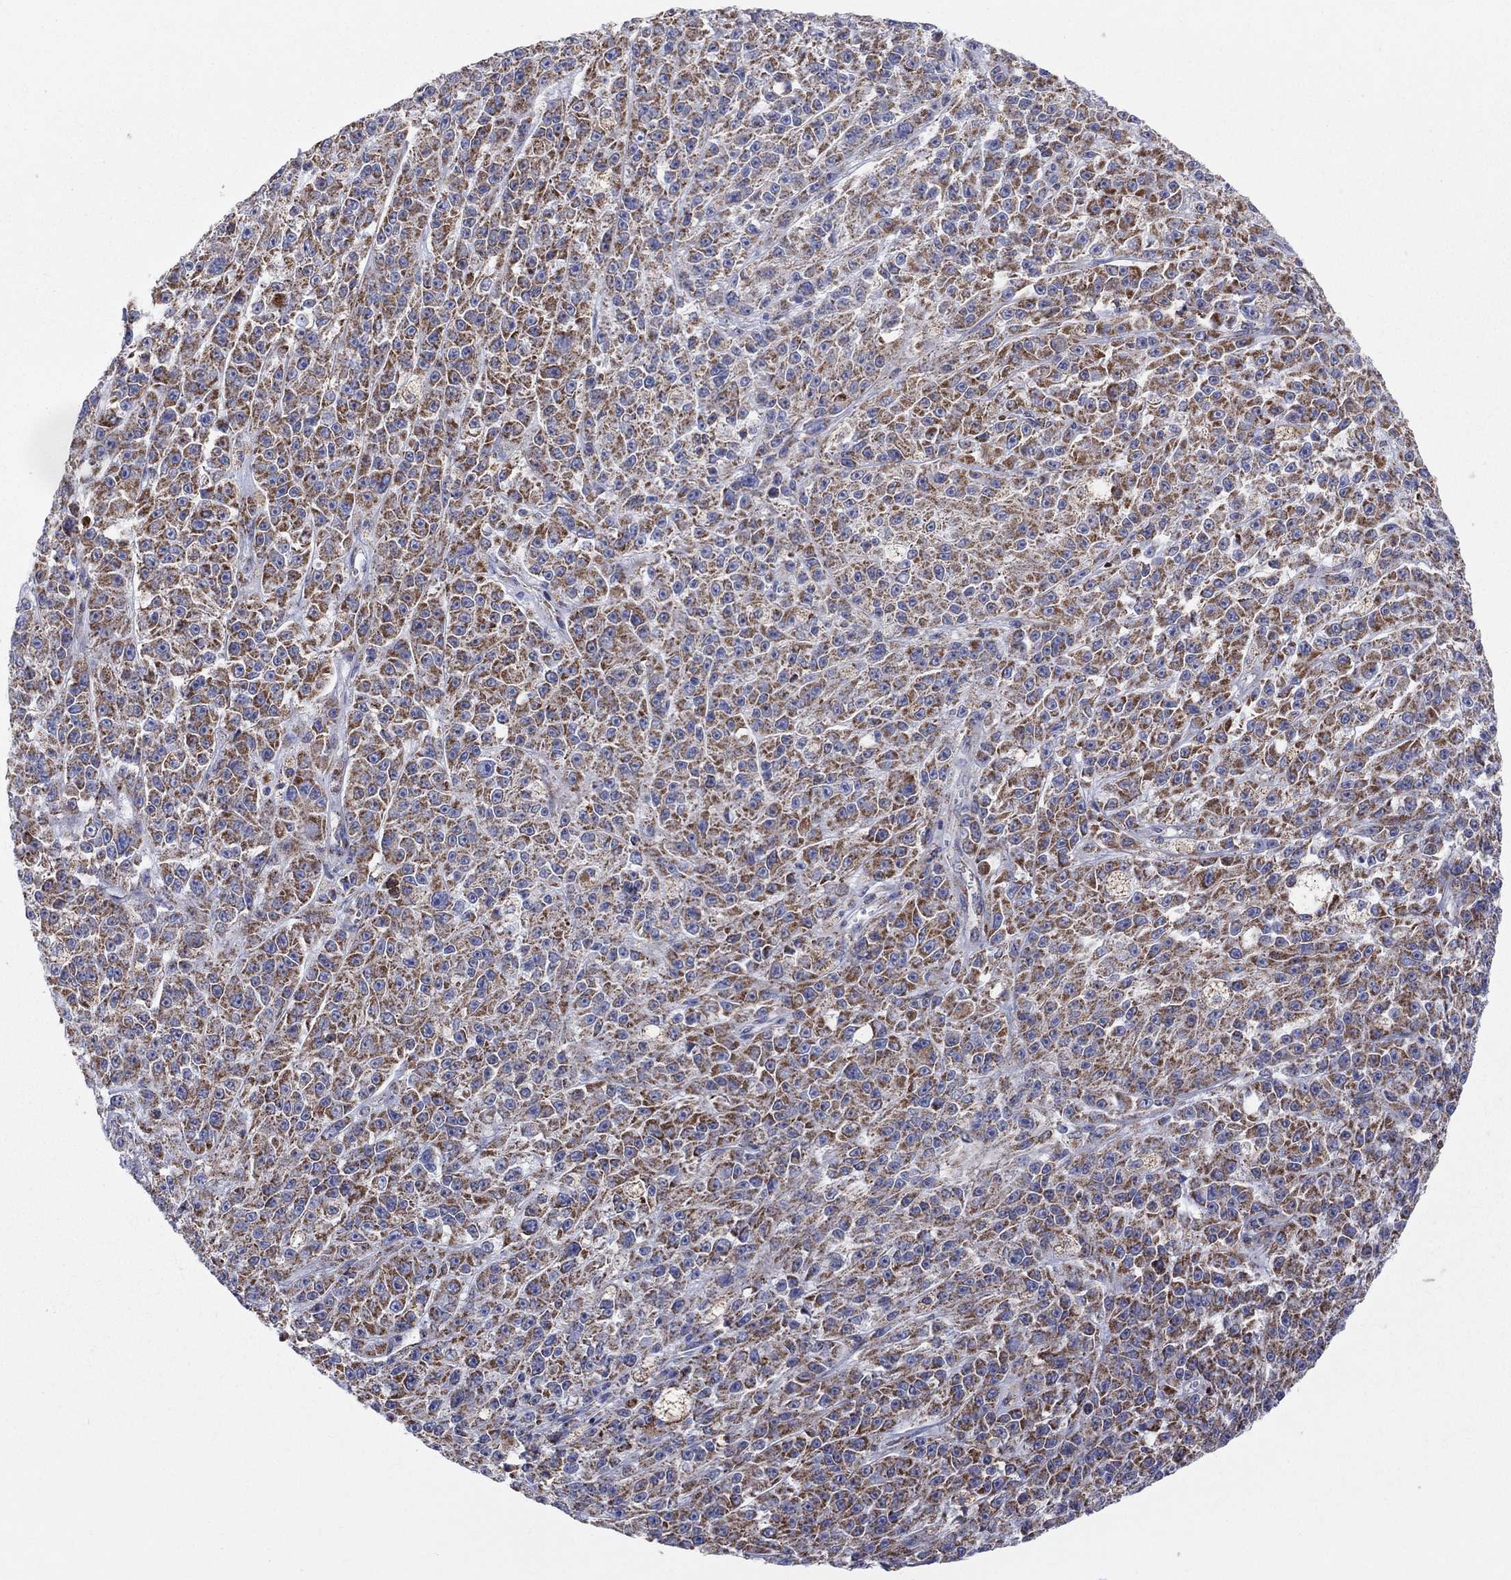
{"staining": {"intensity": "strong", "quantity": ">75%", "location": "cytoplasmic/membranous"}, "tissue": "melanoma", "cell_type": "Tumor cells", "image_type": "cancer", "snomed": [{"axis": "morphology", "description": "Malignant melanoma, NOS"}, {"axis": "topography", "description": "Skin"}], "caption": "Protein expression analysis of human malignant melanoma reveals strong cytoplasmic/membranous positivity in approximately >75% of tumor cells. Using DAB (brown) and hematoxylin (blue) stains, captured at high magnification using brightfield microscopy.", "gene": "KISS1R", "patient": {"sex": "female", "age": 58}}